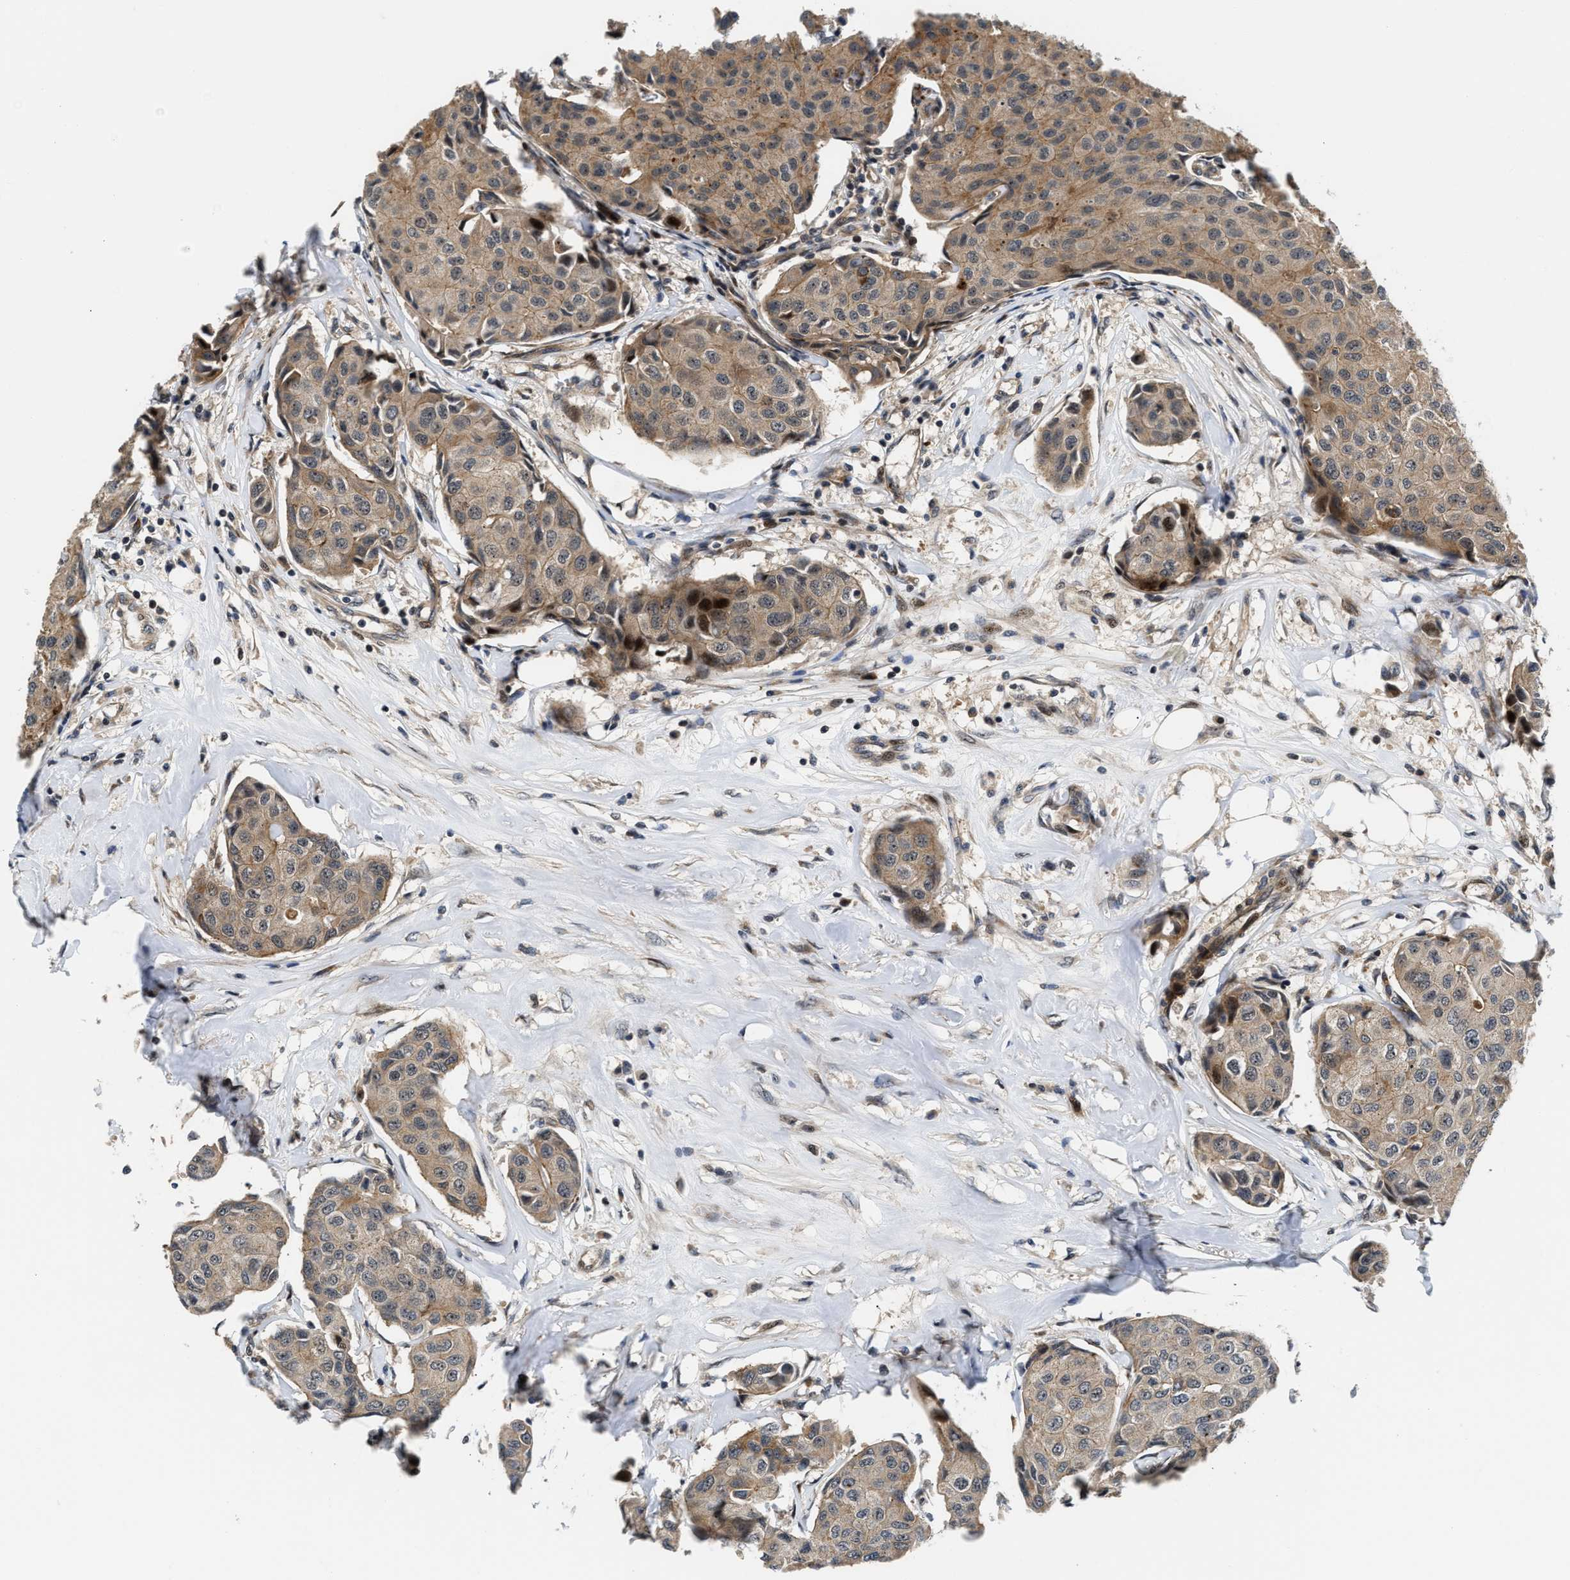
{"staining": {"intensity": "weak", "quantity": ">75%", "location": "cytoplasmic/membranous"}, "tissue": "breast cancer", "cell_type": "Tumor cells", "image_type": "cancer", "snomed": [{"axis": "morphology", "description": "Duct carcinoma"}, {"axis": "topography", "description": "Breast"}], "caption": "The histopathology image shows immunohistochemical staining of infiltrating ductal carcinoma (breast). There is weak cytoplasmic/membranous expression is present in approximately >75% of tumor cells.", "gene": "ALDH3A2", "patient": {"sex": "female", "age": 80}}